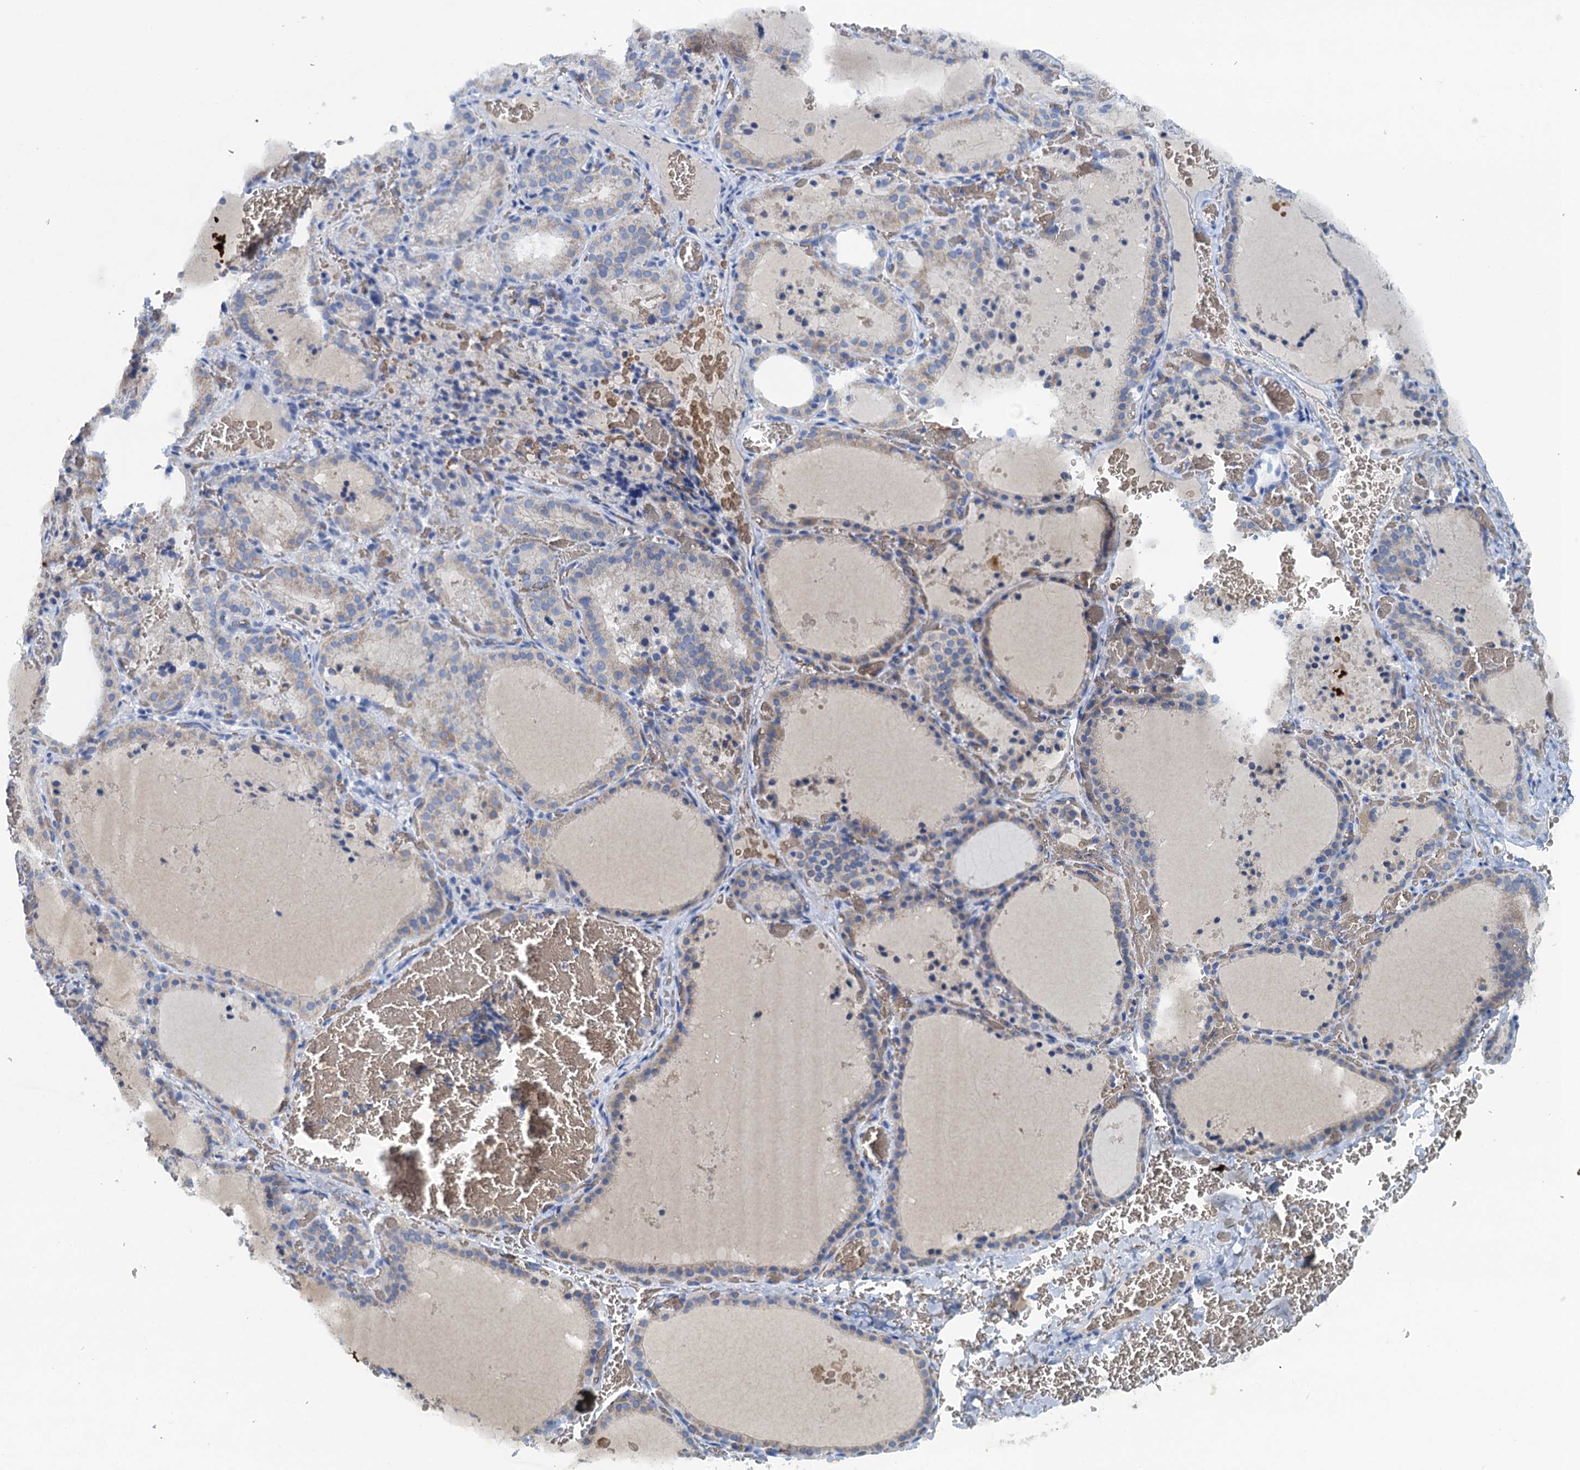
{"staining": {"intensity": "weak", "quantity": "25%-75%", "location": "cytoplasmic/membranous"}, "tissue": "thyroid gland", "cell_type": "Glandular cells", "image_type": "normal", "snomed": [{"axis": "morphology", "description": "Normal tissue, NOS"}, {"axis": "topography", "description": "Thyroid gland"}], "caption": "Immunohistochemical staining of benign human thyroid gland displays 25%-75% levels of weak cytoplasmic/membranous protein expression in about 25%-75% of glandular cells.", "gene": "MYADML2", "patient": {"sex": "female", "age": 39}}